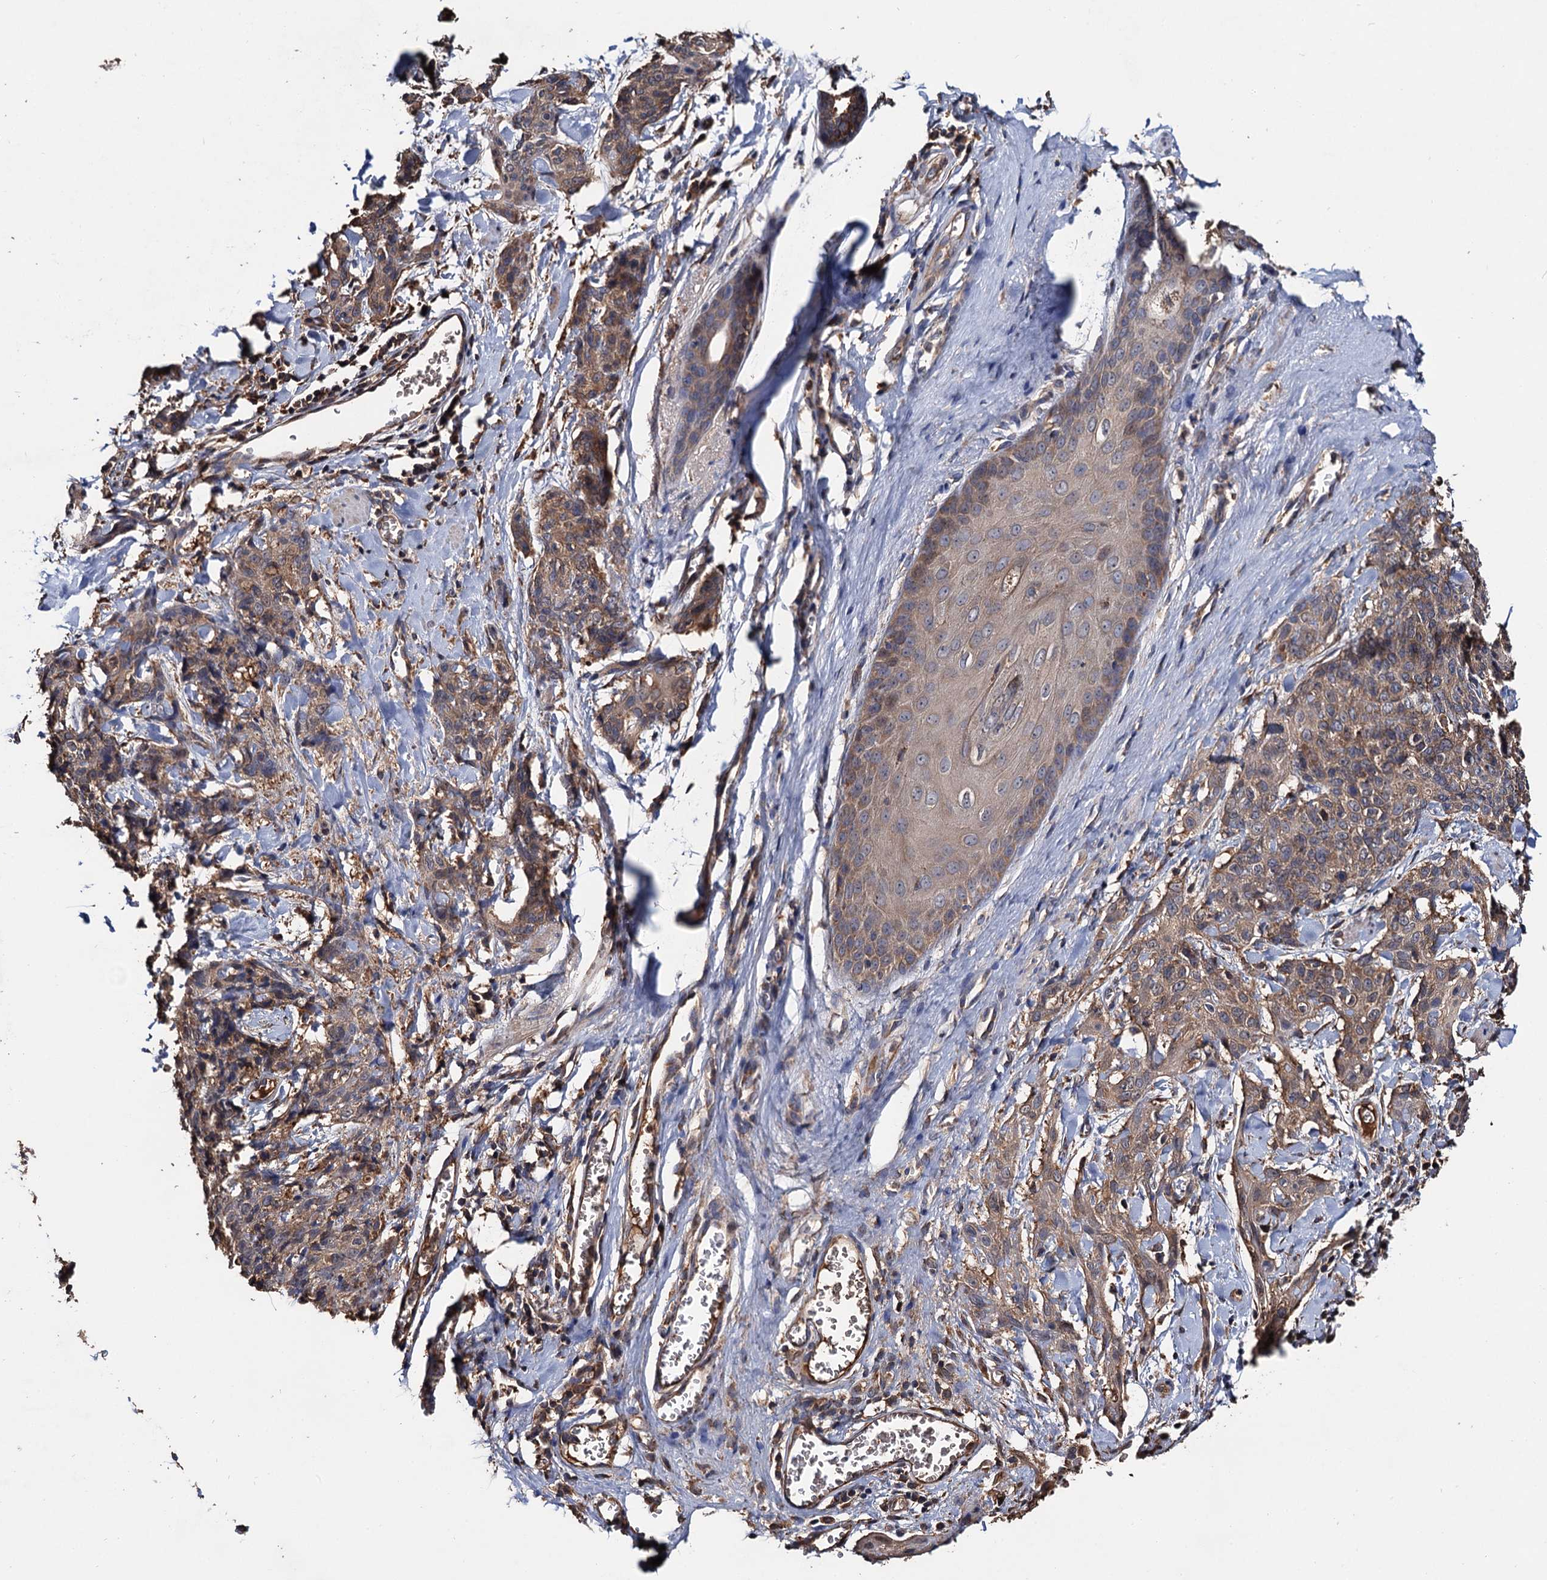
{"staining": {"intensity": "moderate", "quantity": ">75%", "location": "cytoplasmic/membranous"}, "tissue": "skin cancer", "cell_type": "Tumor cells", "image_type": "cancer", "snomed": [{"axis": "morphology", "description": "Squamous cell carcinoma, NOS"}, {"axis": "topography", "description": "Skin"}, {"axis": "topography", "description": "Vulva"}], "caption": "IHC of skin squamous cell carcinoma exhibits medium levels of moderate cytoplasmic/membranous staining in about >75% of tumor cells. (Brightfield microscopy of DAB IHC at high magnification).", "gene": "RGS11", "patient": {"sex": "female", "age": 85}}